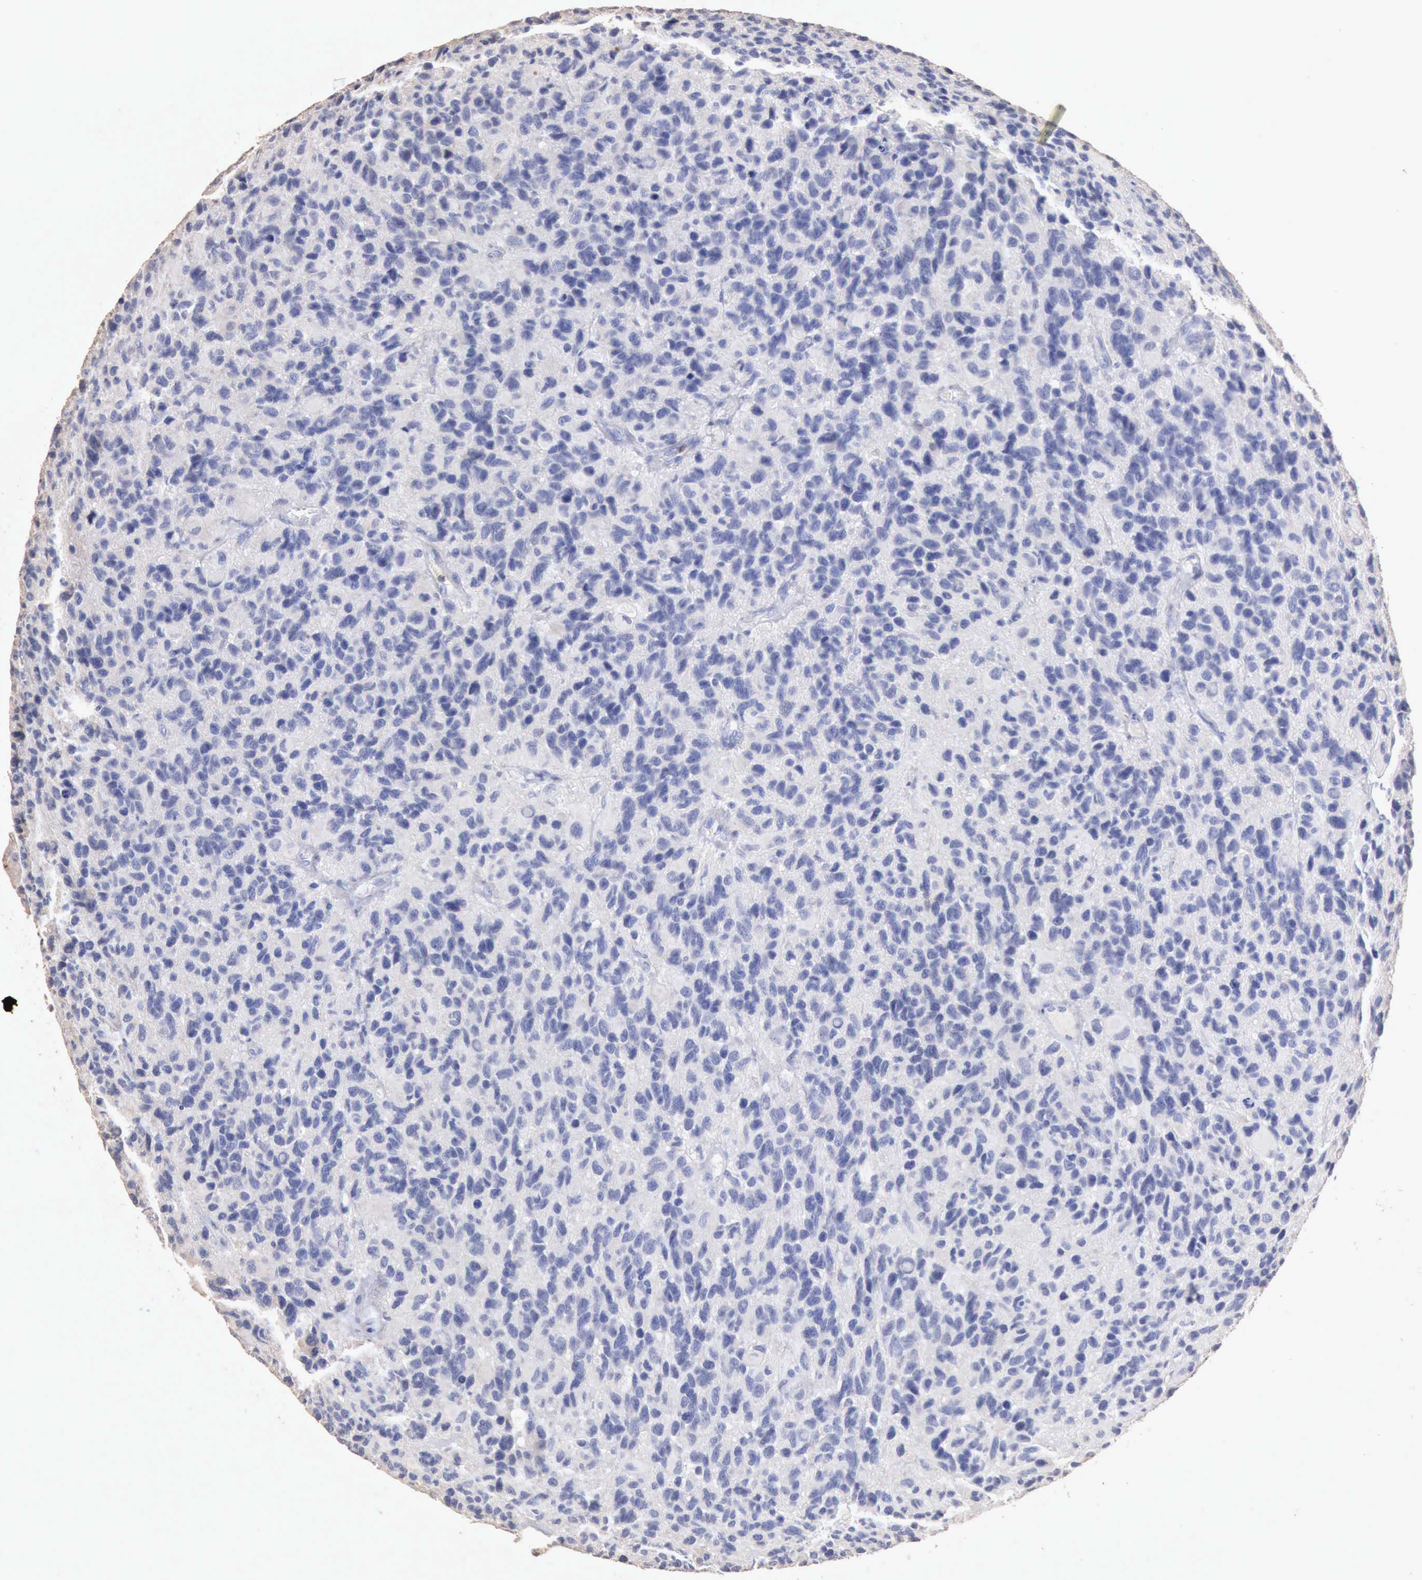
{"staining": {"intensity": "negative", "quantity": "none", "location": "none"}, "tissue": "glioma", "cell_type": "Tumor cells", "image_type": "cancer", "snomed": [{"axis": "morphology", "description": "Glioma, malignant, High grade"}, {"axis": "topography", "description": "Brain"}], "caption": "IHC of human high-grade glioma (malignant) exhibits no positivity in tumor cells.", "gene": "KRT6B", "patient": {"sex": "male", "age": 77}}